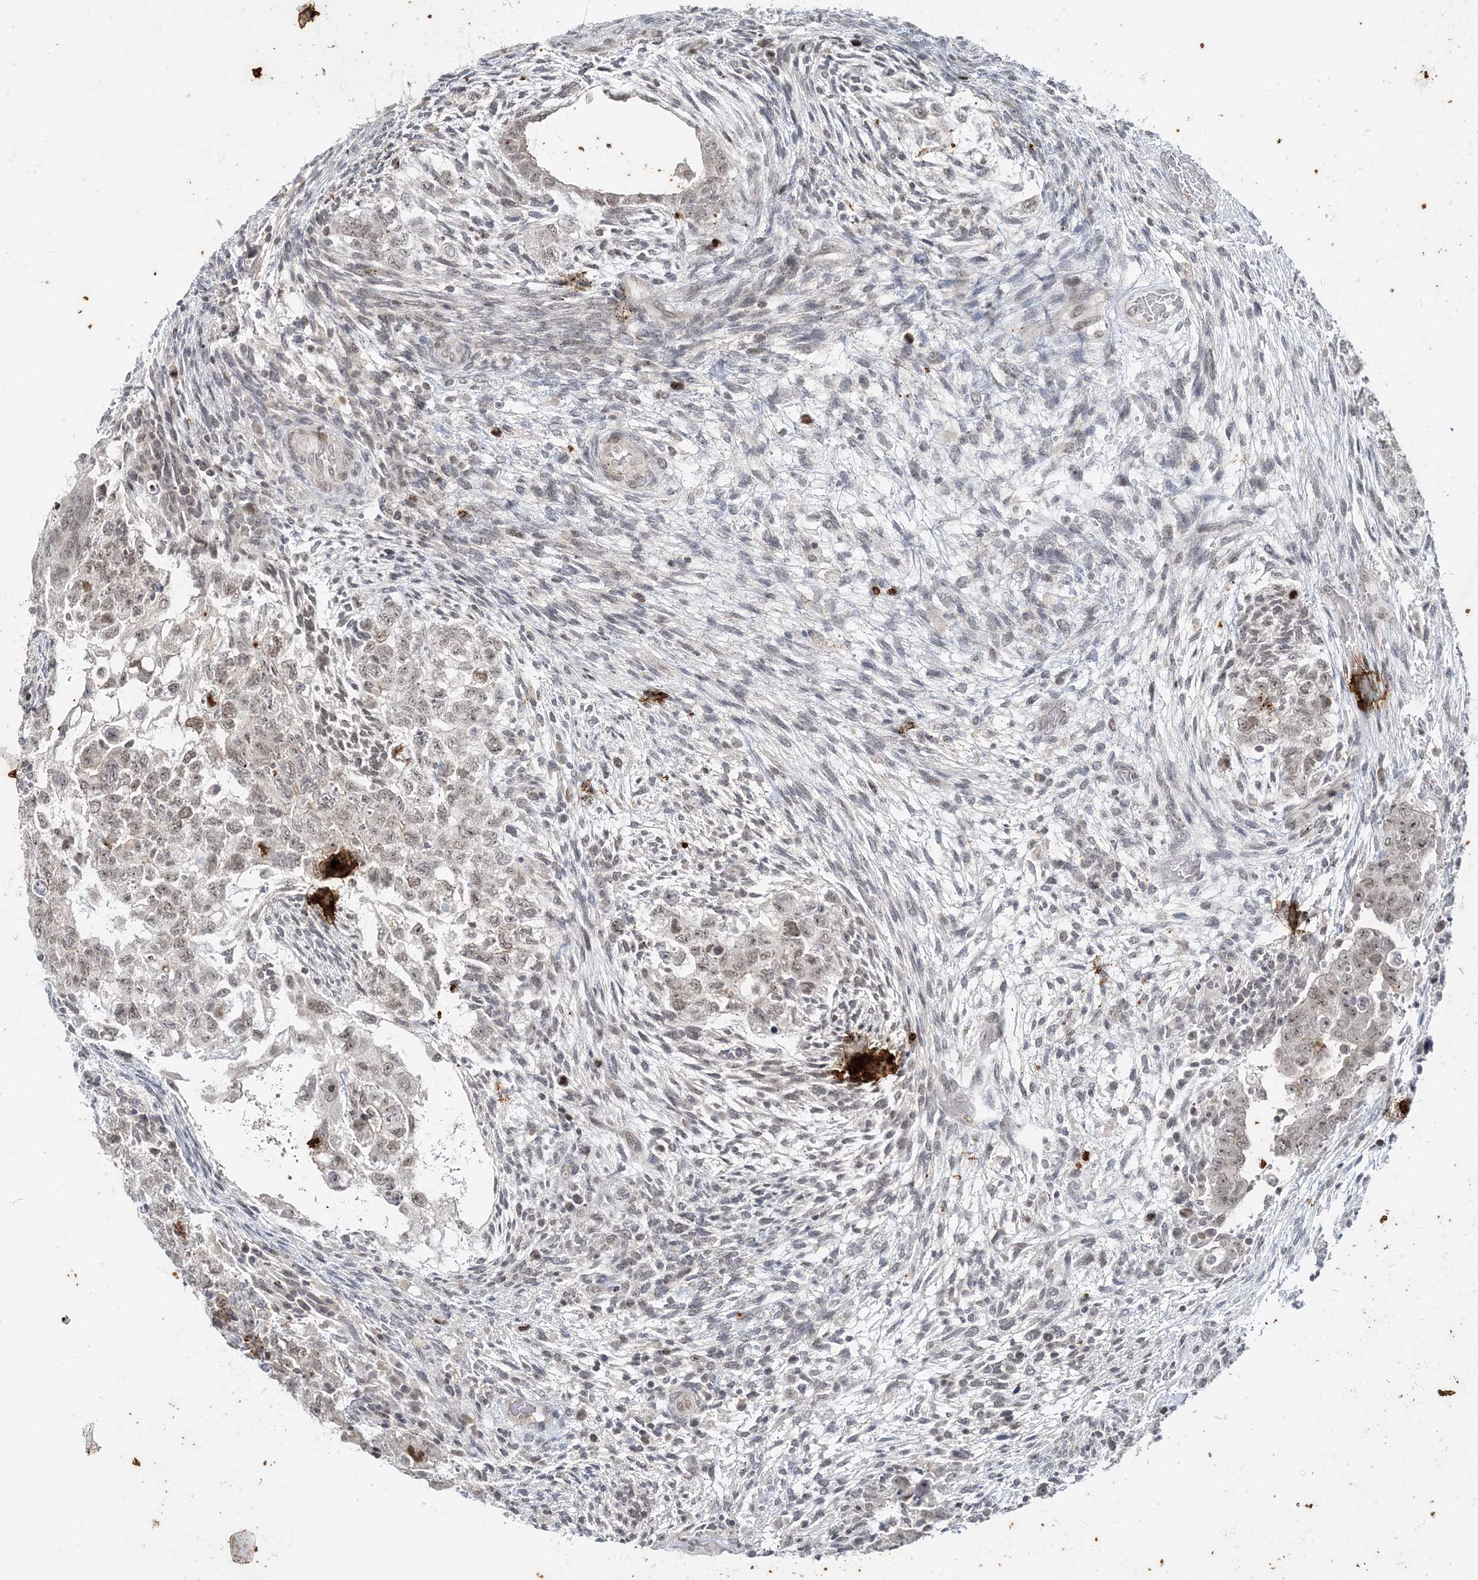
{"staining": {"intensity": "weak", "quantity": ">75%", "location": "nuclear"}, "tissue": "testis cancer", "cell_type": "Tumor cells", "image_type": "cancer", "snomed": [{"axis": "morphology", "description": "Carcinoma, Embryonal, NOS"}, {"axis": "topography", "description": "Testis"}], "caption": "A low amount of weak nuclear expression is present in approximately >75% of tumor cells in testis cancer (embryonal carcinoma) tissue.", "gene": "LEXM", "patient": {"sex": "male", "age": 36}}